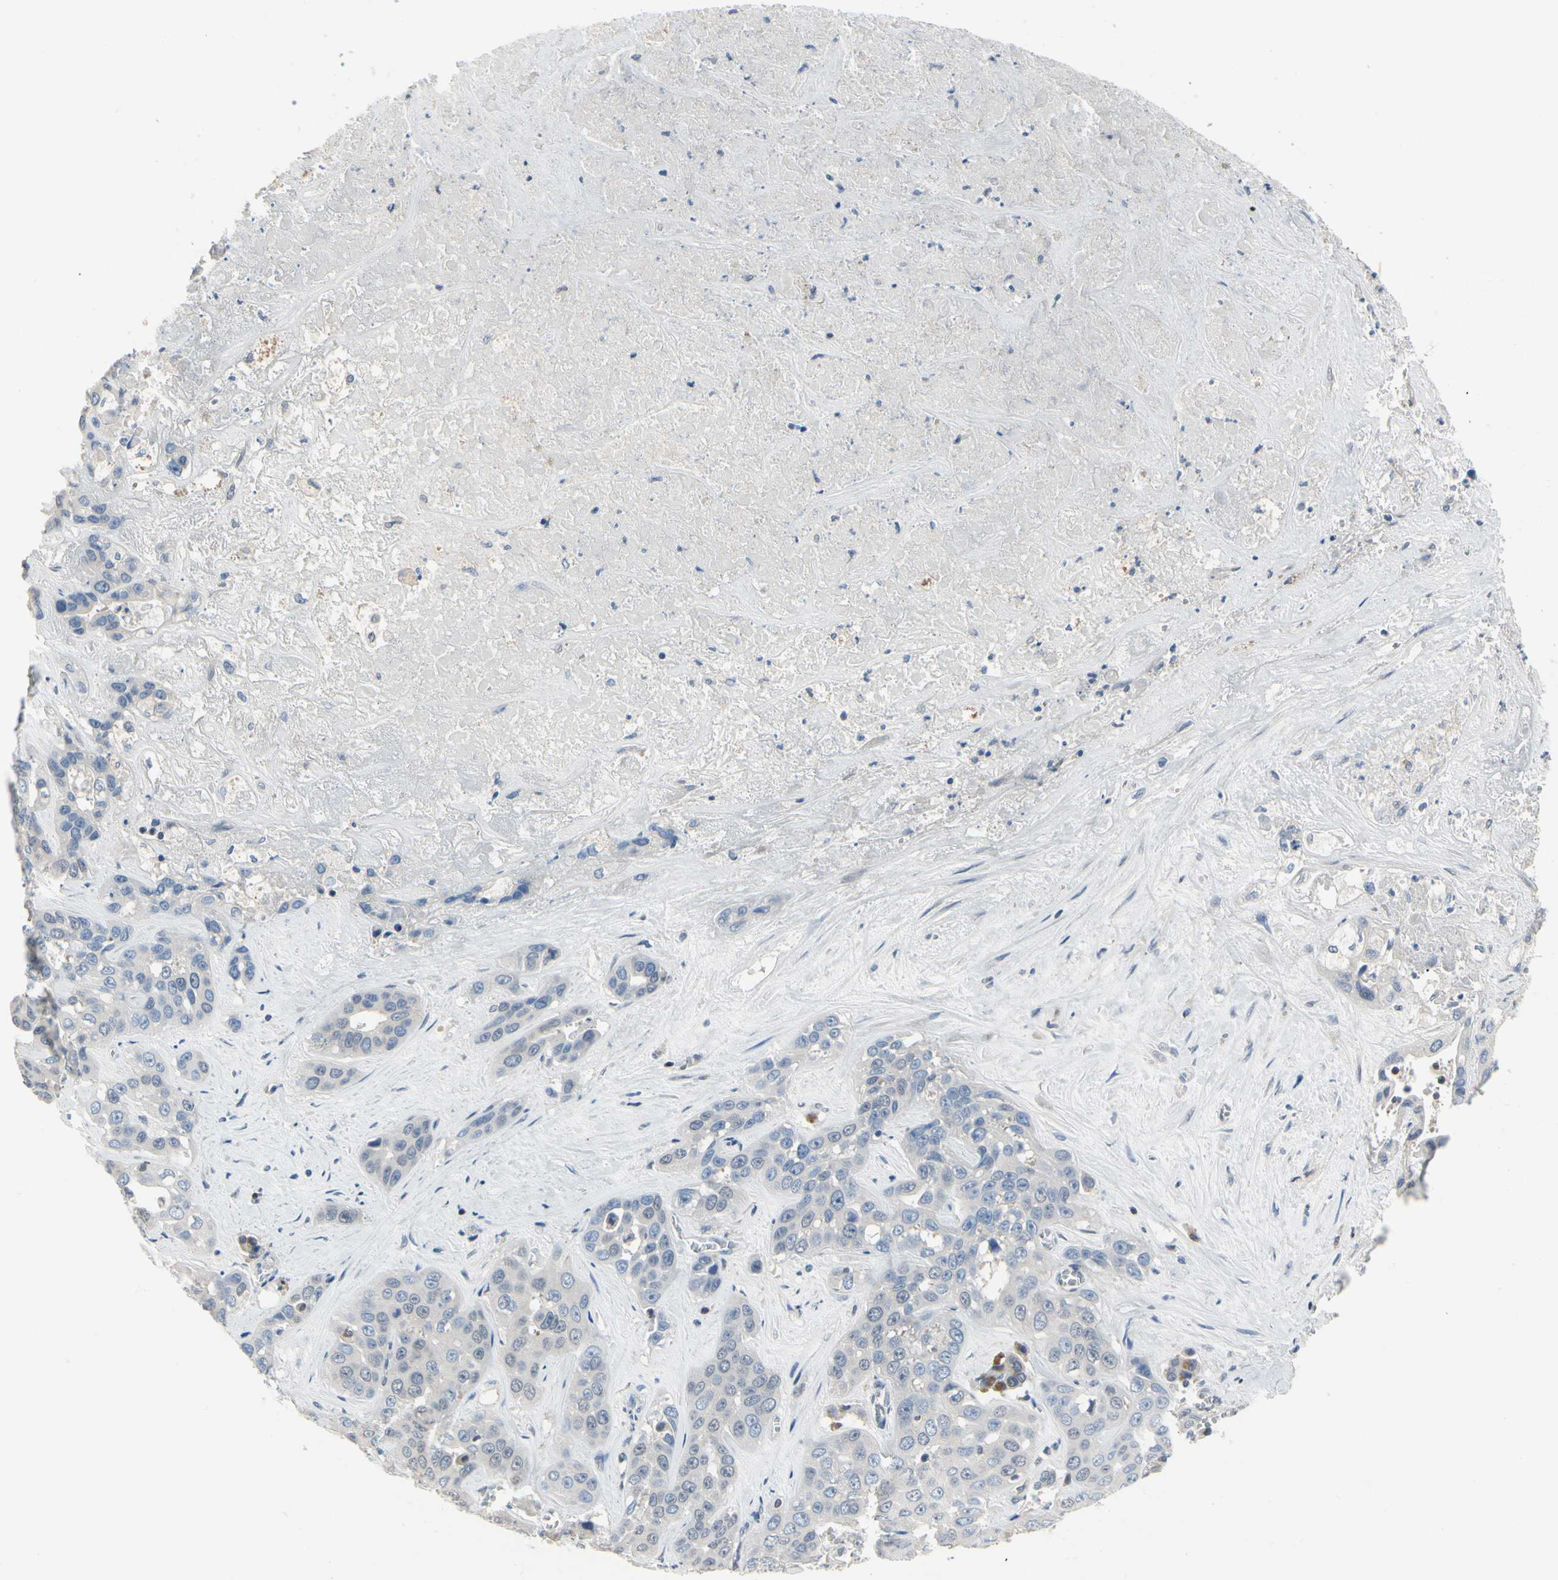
{"staining": {"intensity": "negative", "quantity": "none", "location": "none"}, "tissue": "liver cancer", "cell_type": "Tumor cells", "image_type": "cancer", "snomed": [{"axis": "morphology", "description": "Cholangiocarcinoma"}, {"axis": "topography", "description": "Liver"}], "caption": "Immunohistochemistry (IHC) of liver cancer (cholangiocarcinoma) displays no expression in tumor cells.", "gene": "NFATC2", "patient": {"sex": "female", "age": 52}}